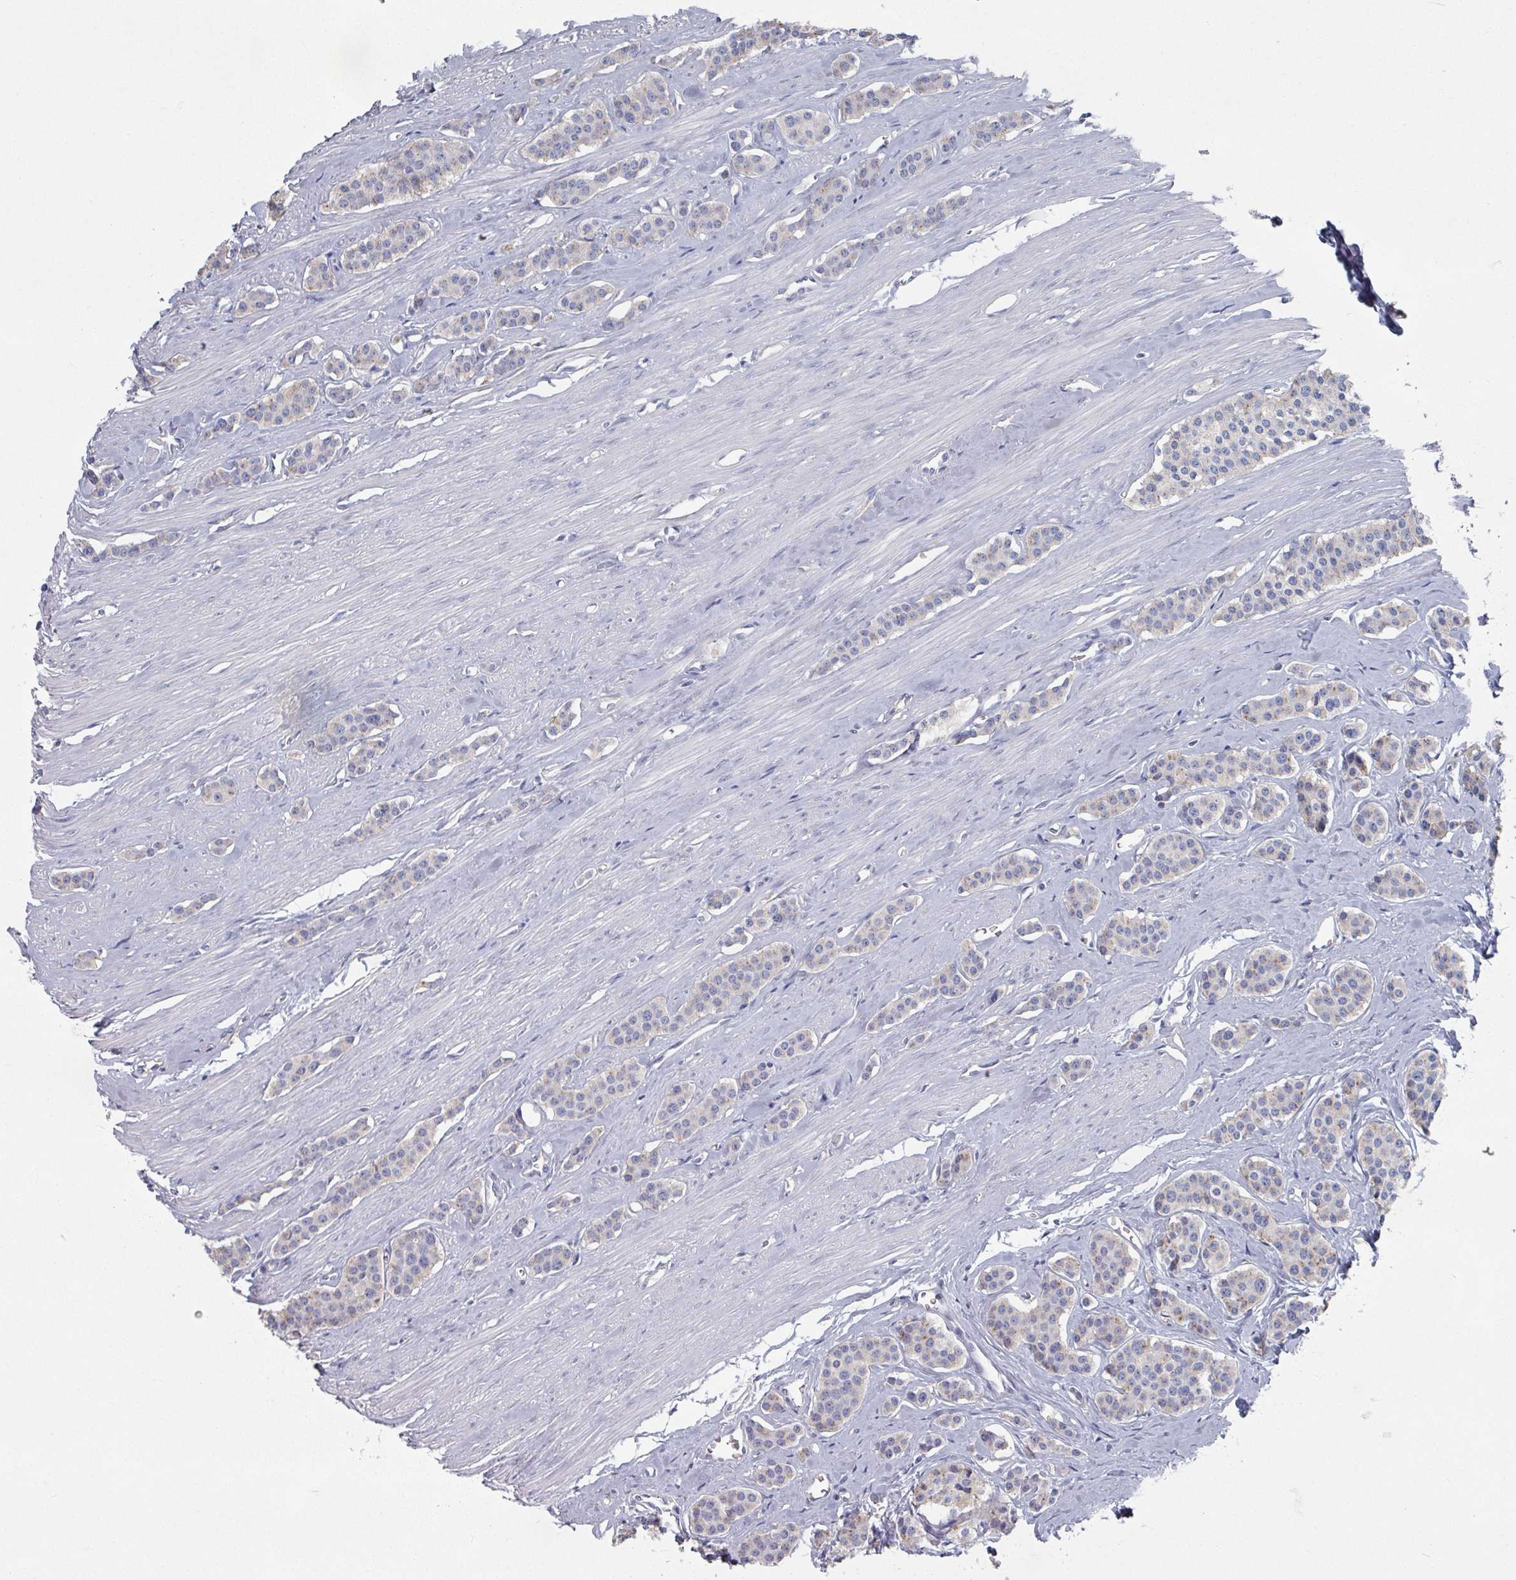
{"staining": {"intensity": "weak", "quantity": "25%-75%", "location": "cytoplasmic/membranous"}, "tissue": "carcinoid", "cell_type": "Tumor cells", "image_type": "cancer", "snomed": [{"axis": "morphology", "description": "Carcinoid, malignant, NOS"}, {"axis": "topography", "description": "Small intestine"}], "caption": "Immunohistochemical staining of carcinoid (malignant) shows low levels of weak cytoplasmic/membranous protein staining in approximately 25%-75% of tumor cells. The staining was performed using DAB to visualize the protein expression in brown, while the nuclei were stained in blue with hematoxylin (Magnification: 20x).", "gene": "EFL1", "patient": {"sex": "male", "age": 60}}